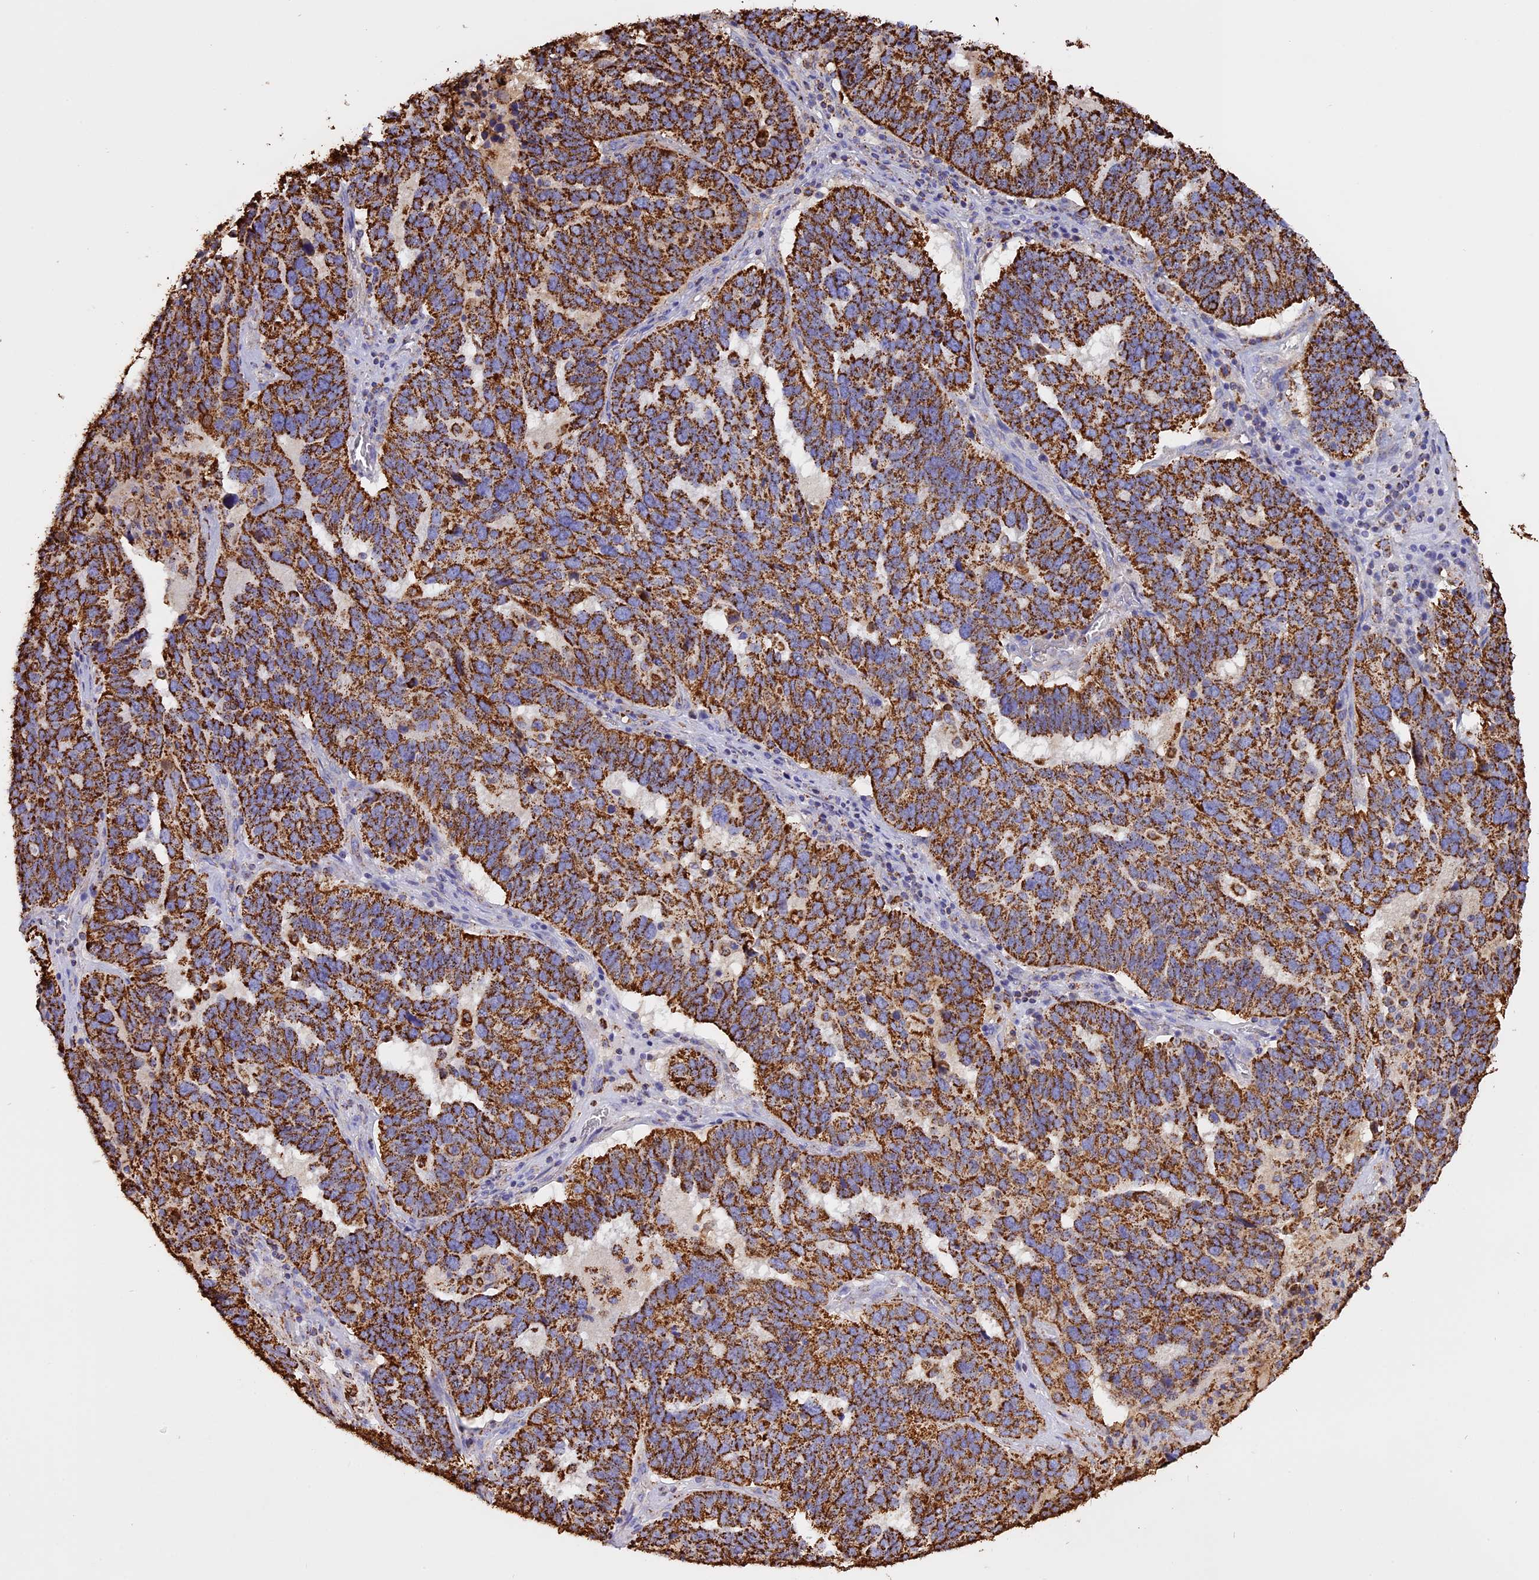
{"staining": {"intensity": "strong", "quantity": ">75%", "location": "cytoplasmic/membranous"}, "tissue": "ovarian cancer", "cell_type": "Tumor cells", "image_type": "cancer", "snomed": [{"axis": "morphology", "description": "Cystadenocarcinoma, serous, NOS"}, {"axis": "topography", "description": "Ovary"}], "caption": "The micrograph displays a brown stain indicating the presence of a protein in the cytoplasmic/membranous of tumor cells in ovarian cancer.", "gene": "KCNG1", "patient": {"sex": "female", "age": 59}}